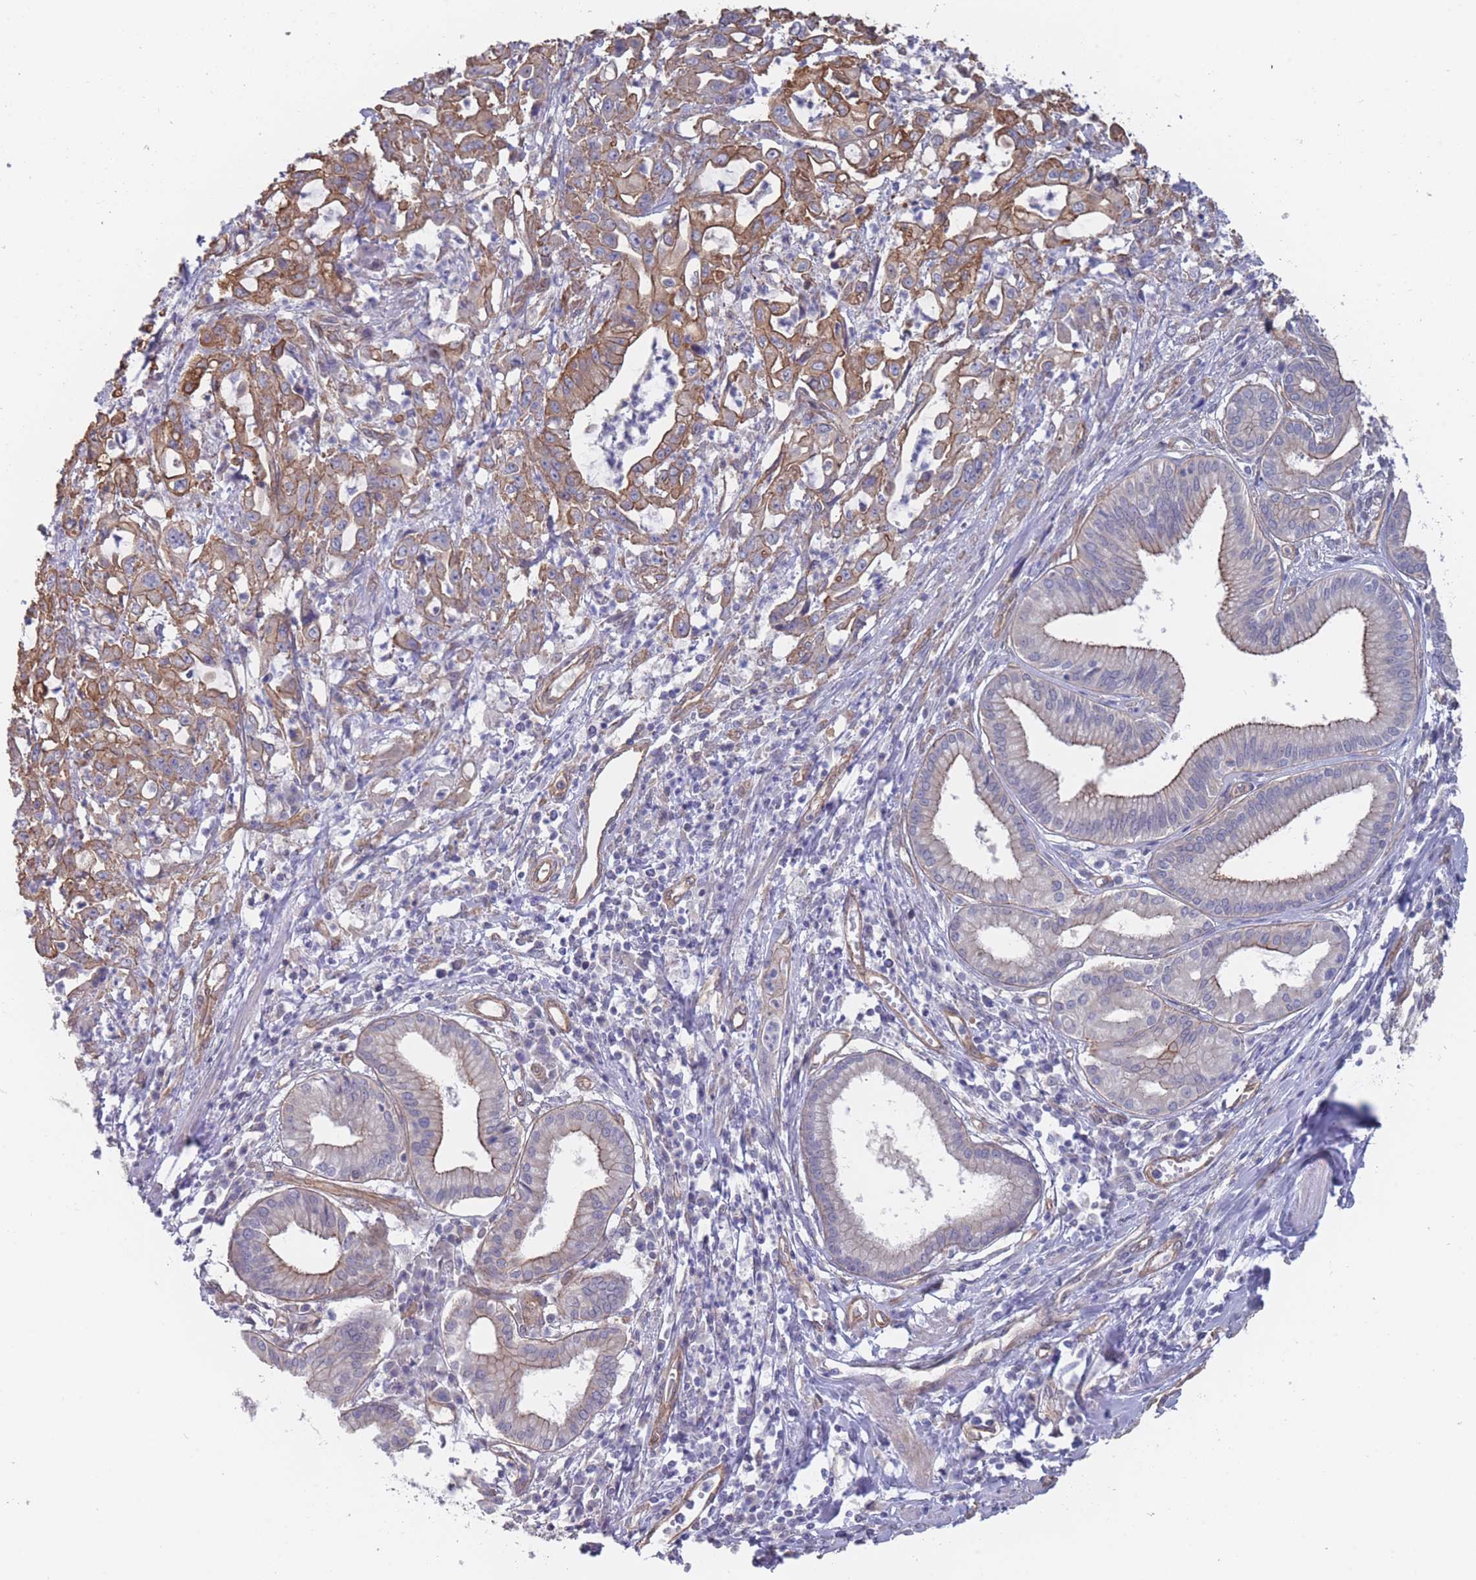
{"staining": {"intensity": "moderate", "quantity": "25%-75%", "location": "cytoplasmic/membranous"}, "tissue": "pancreatic cancer", "cell_type": "Tumor cells", "image_type": "cancer", "snomed": [{"axis": "morphology", "description": "Adenocarcinoma, NOS"}, {"axis": "topography", "description": "Pancreas"}], "caption": "The histopathology image reveals a brown stain indicating the presence of a protein in the cytoplasmic/membranous of tumor cells in pancreatic adenocarcinoma.", "gene": "SLC1A6", "patient": {"sex": "female", "age": 61}}